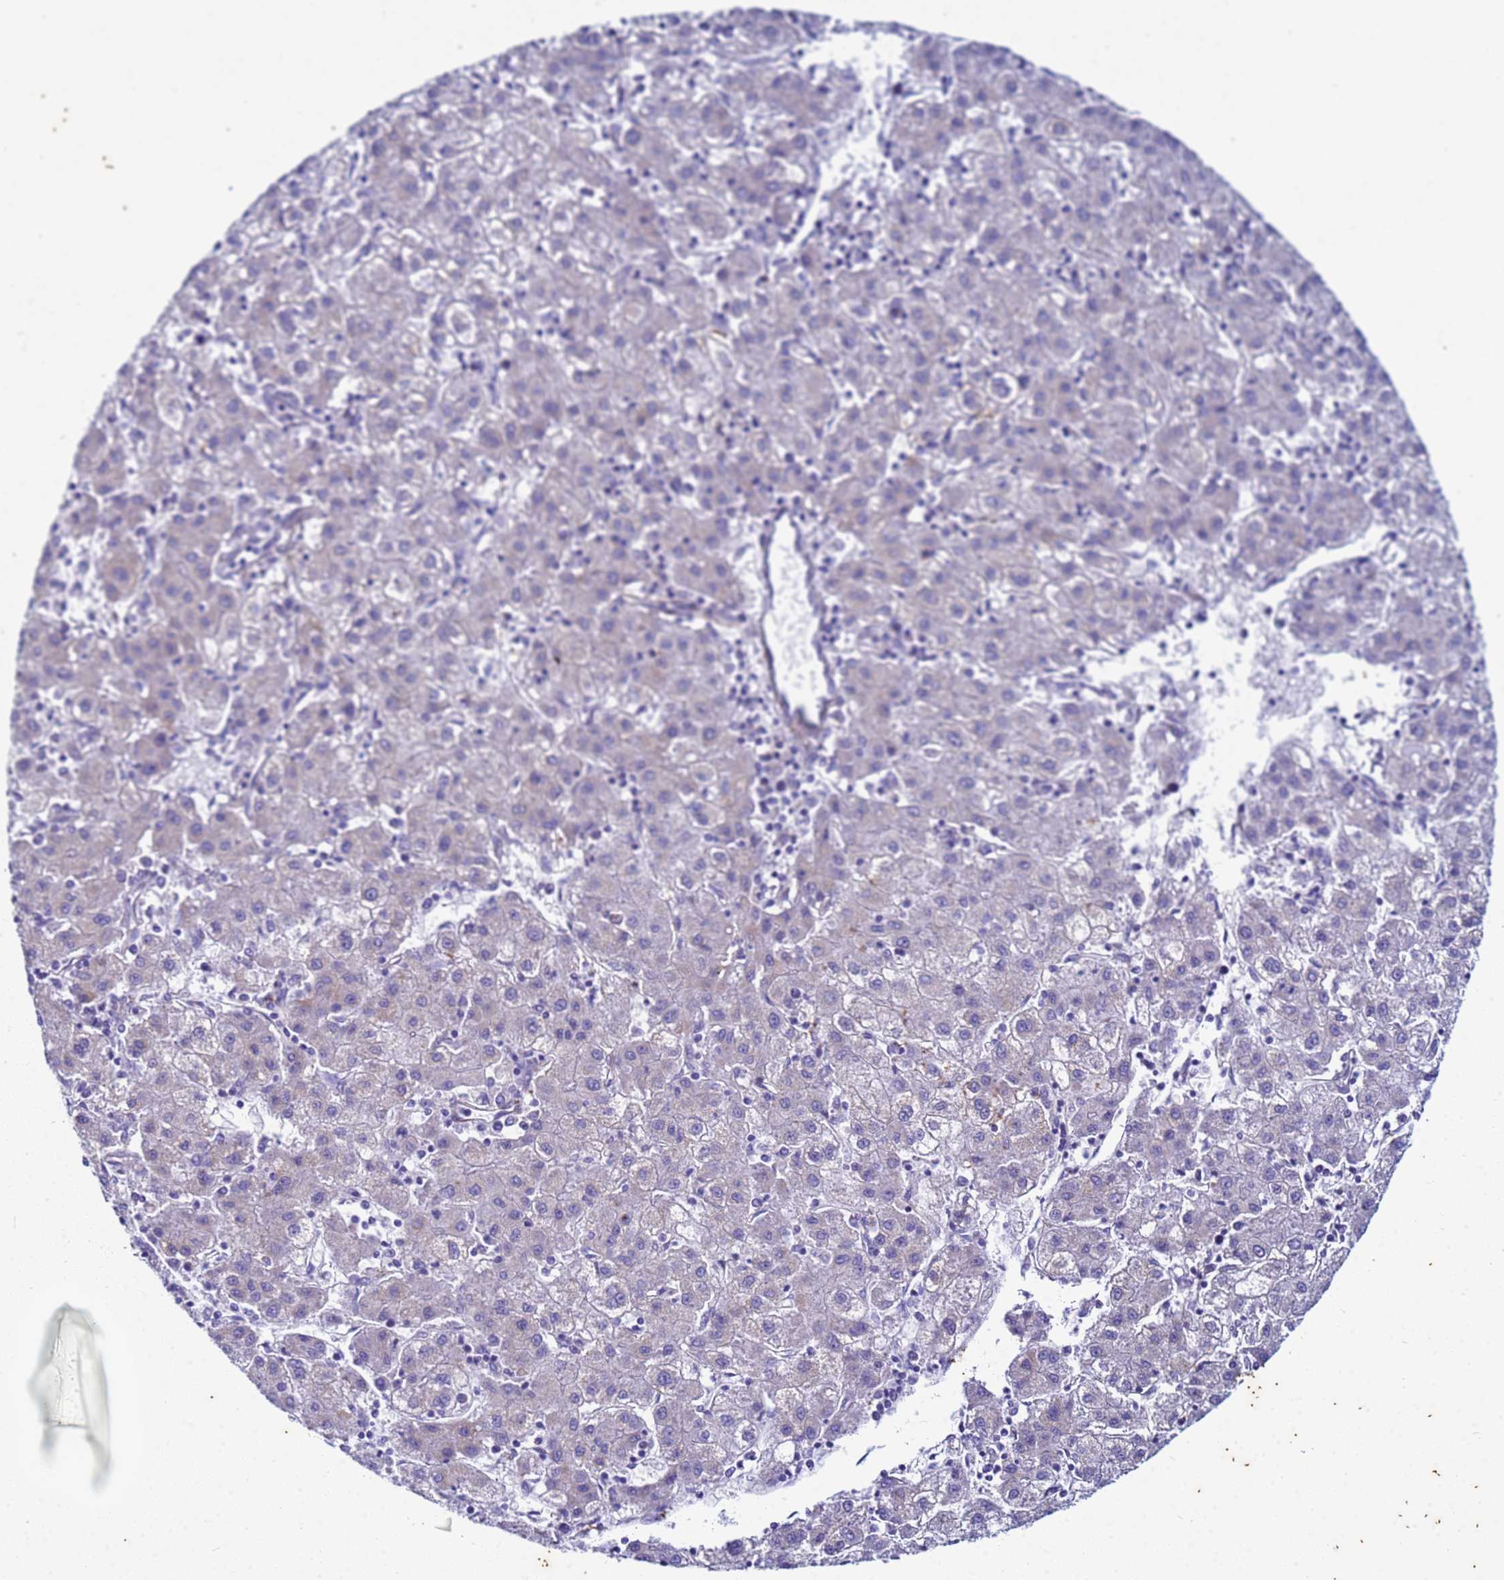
{"staining": {"intensity": "negative", "quantity": "none", "location": "none"}, "tissue": "liver cancer", "cell_type": "Tumor cells", "image_type": "cancer", "snomed": [{"axis": "morphology", "description": "Carcinoma, Hepatocellular, NOS"}, {"axis": "topography", "description": "Liver"}], "caption": "Histopathology image shows no protein expression in tumor cells of hepatocellular carcinoma (liver) tissue. Brightfield microscopy of immunohistochemistry (IHC) stained with DAB (brown) and hematoxylin (blue), captured at high magnification.", "gene": "UBXN2B", "patient": {"sex": "male", "age": 72}}